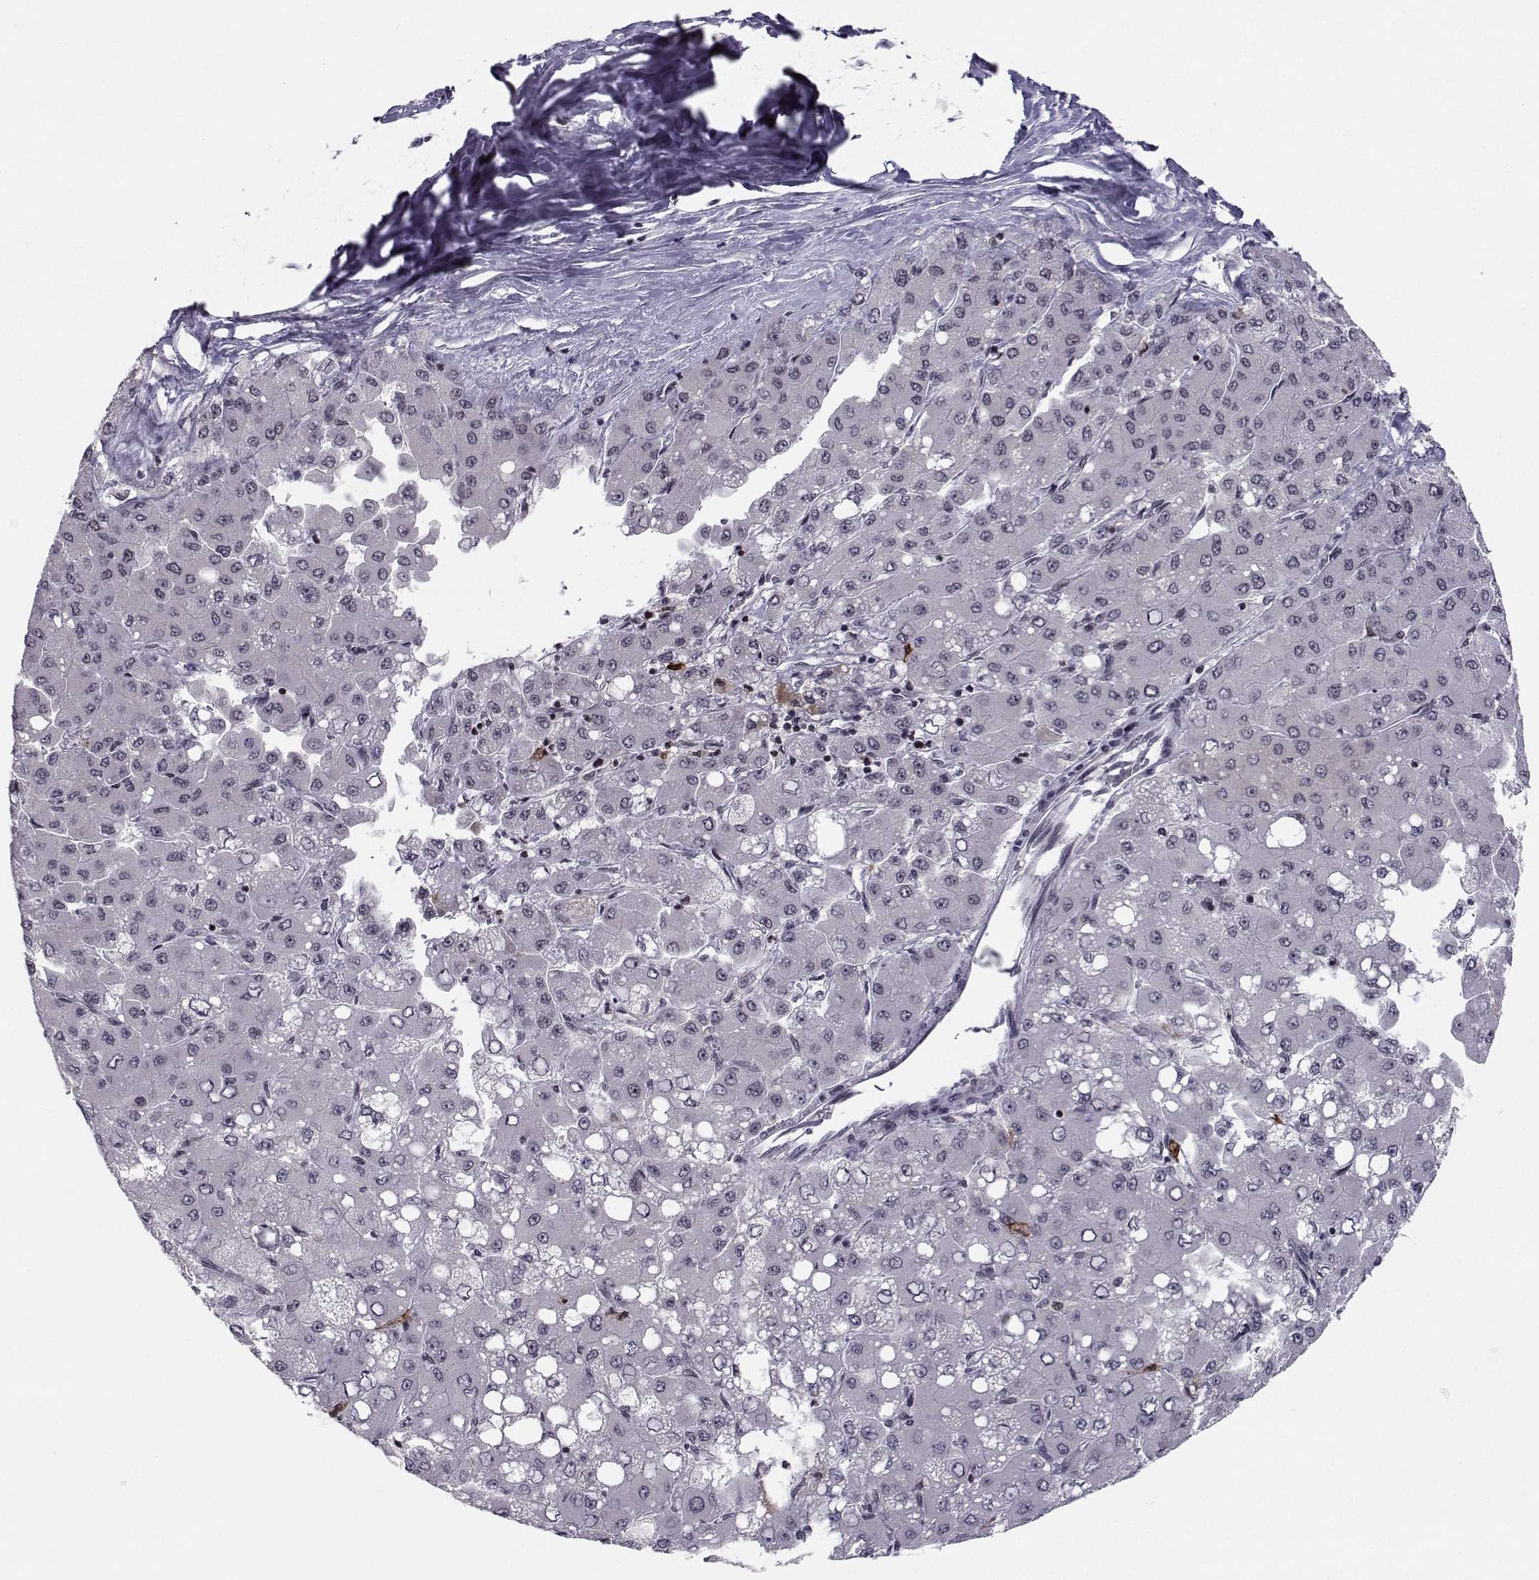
{"staining": {"intensity": "negative", "quantity": "none", "location": "none"}, "tissue": "liver cancer", "cell_type": "Tumor cells", "image_type": "cancer", "snomed": [{"axis": "morphology", "description": "Carcinoma, Hepatocellular, NOS"}, {"axis": "topography", "description": "Liver"}], "caption": "Immunohistochemistry (IHC) histopathology image of human liver cancer (hepatocellular carcinoma) stained for a protein (brown), which shows no expression in tumor cells. (Immunohistochemistry, brightfield microscopy, high magnification).", "gene": "MARCHF4", "patient": {"sex": "male", "age": 40}}